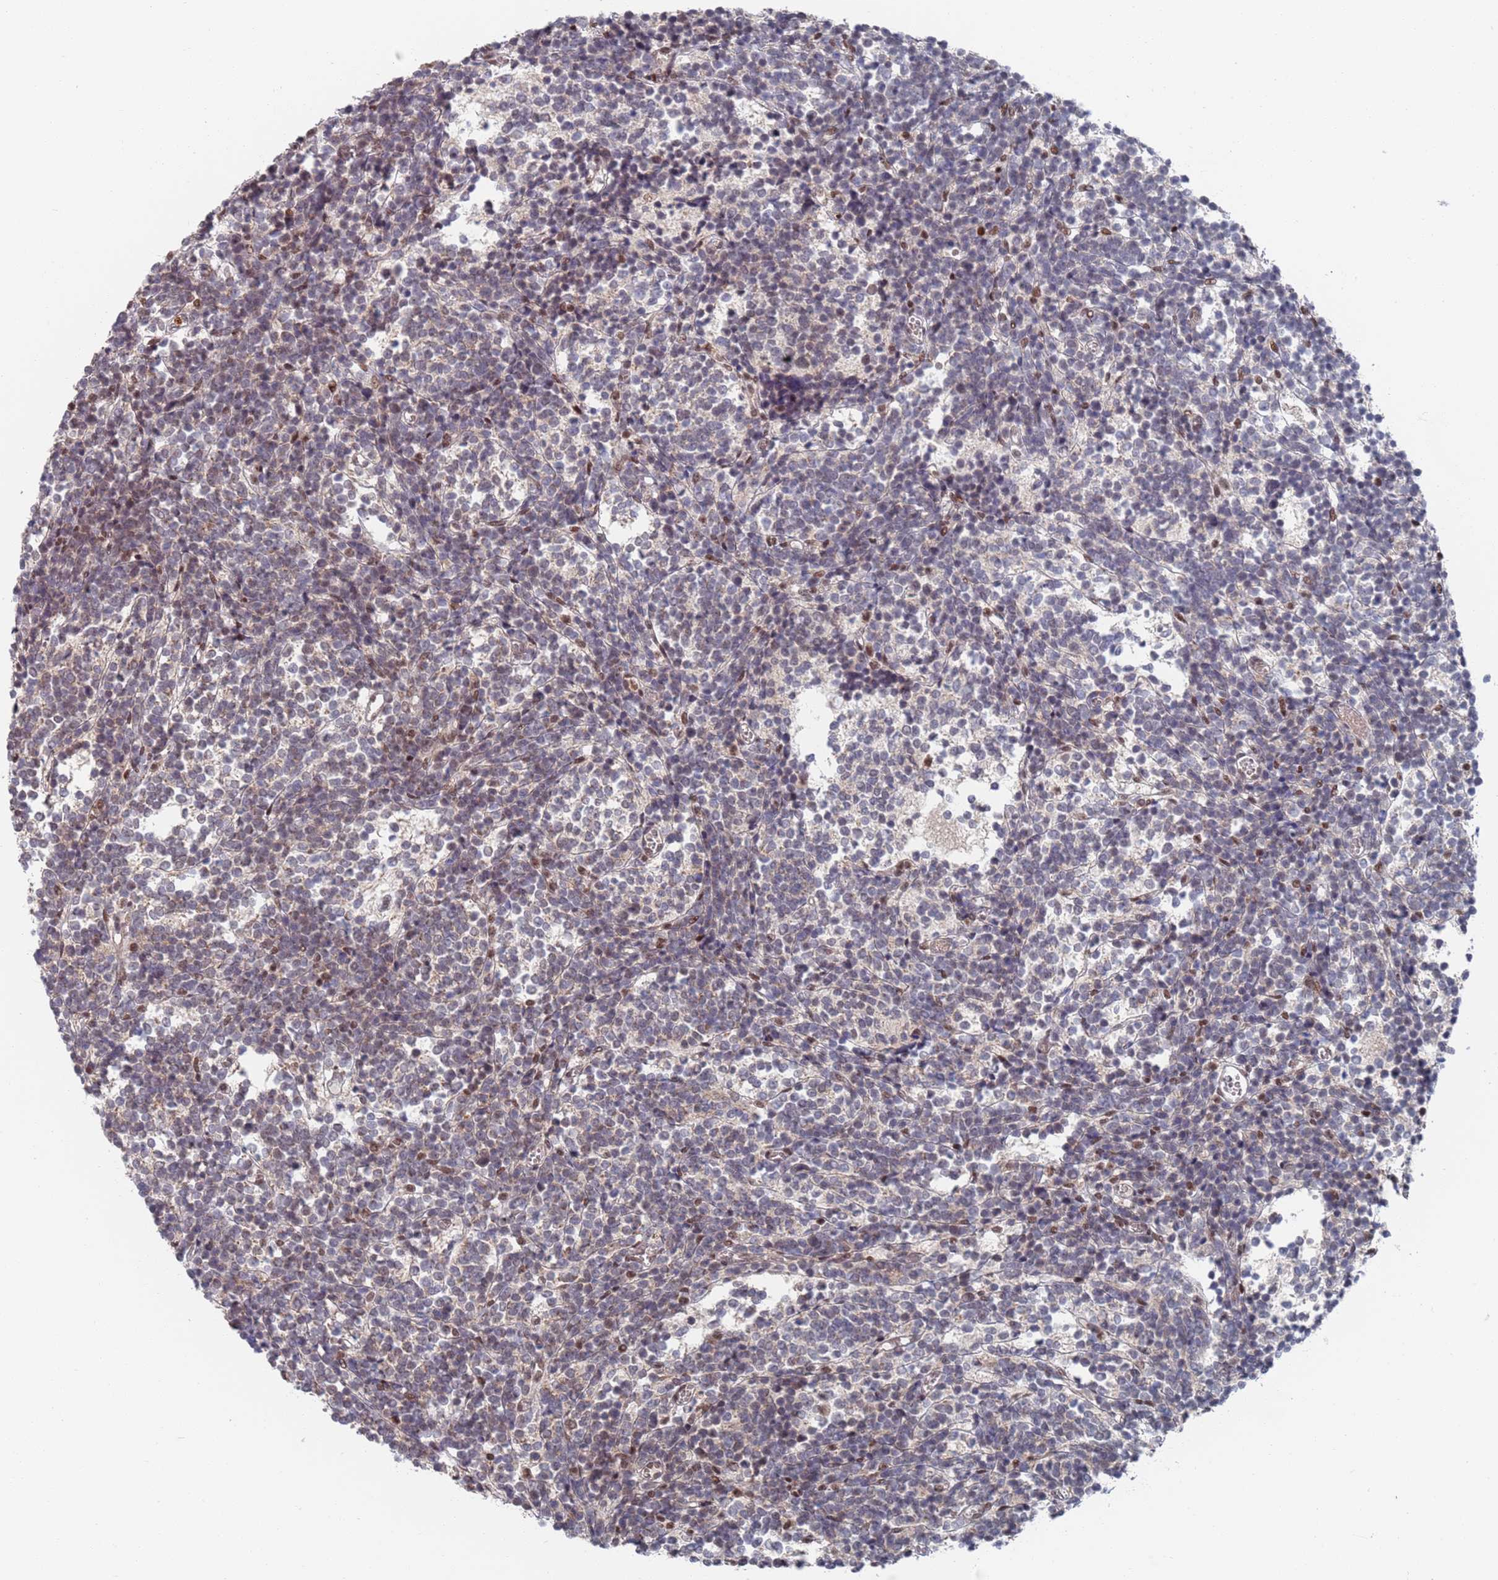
{"staining": {"intensity": "negative", "quantity": "none", "location": "none"}, "tissue": "glioma", "cell_type": "Tumor cells", "image_type": "cancer", "snomed": [{"axis": "morphology", "description": "Glioma, malignant, Low grade"}, {"axis": "topography", "description": "Brain"}], "caption": "IHC of human glioma displays no positivity in tumor cells.", "gene": "RPP25", "patient": {"sex": "female", "age": 1}}